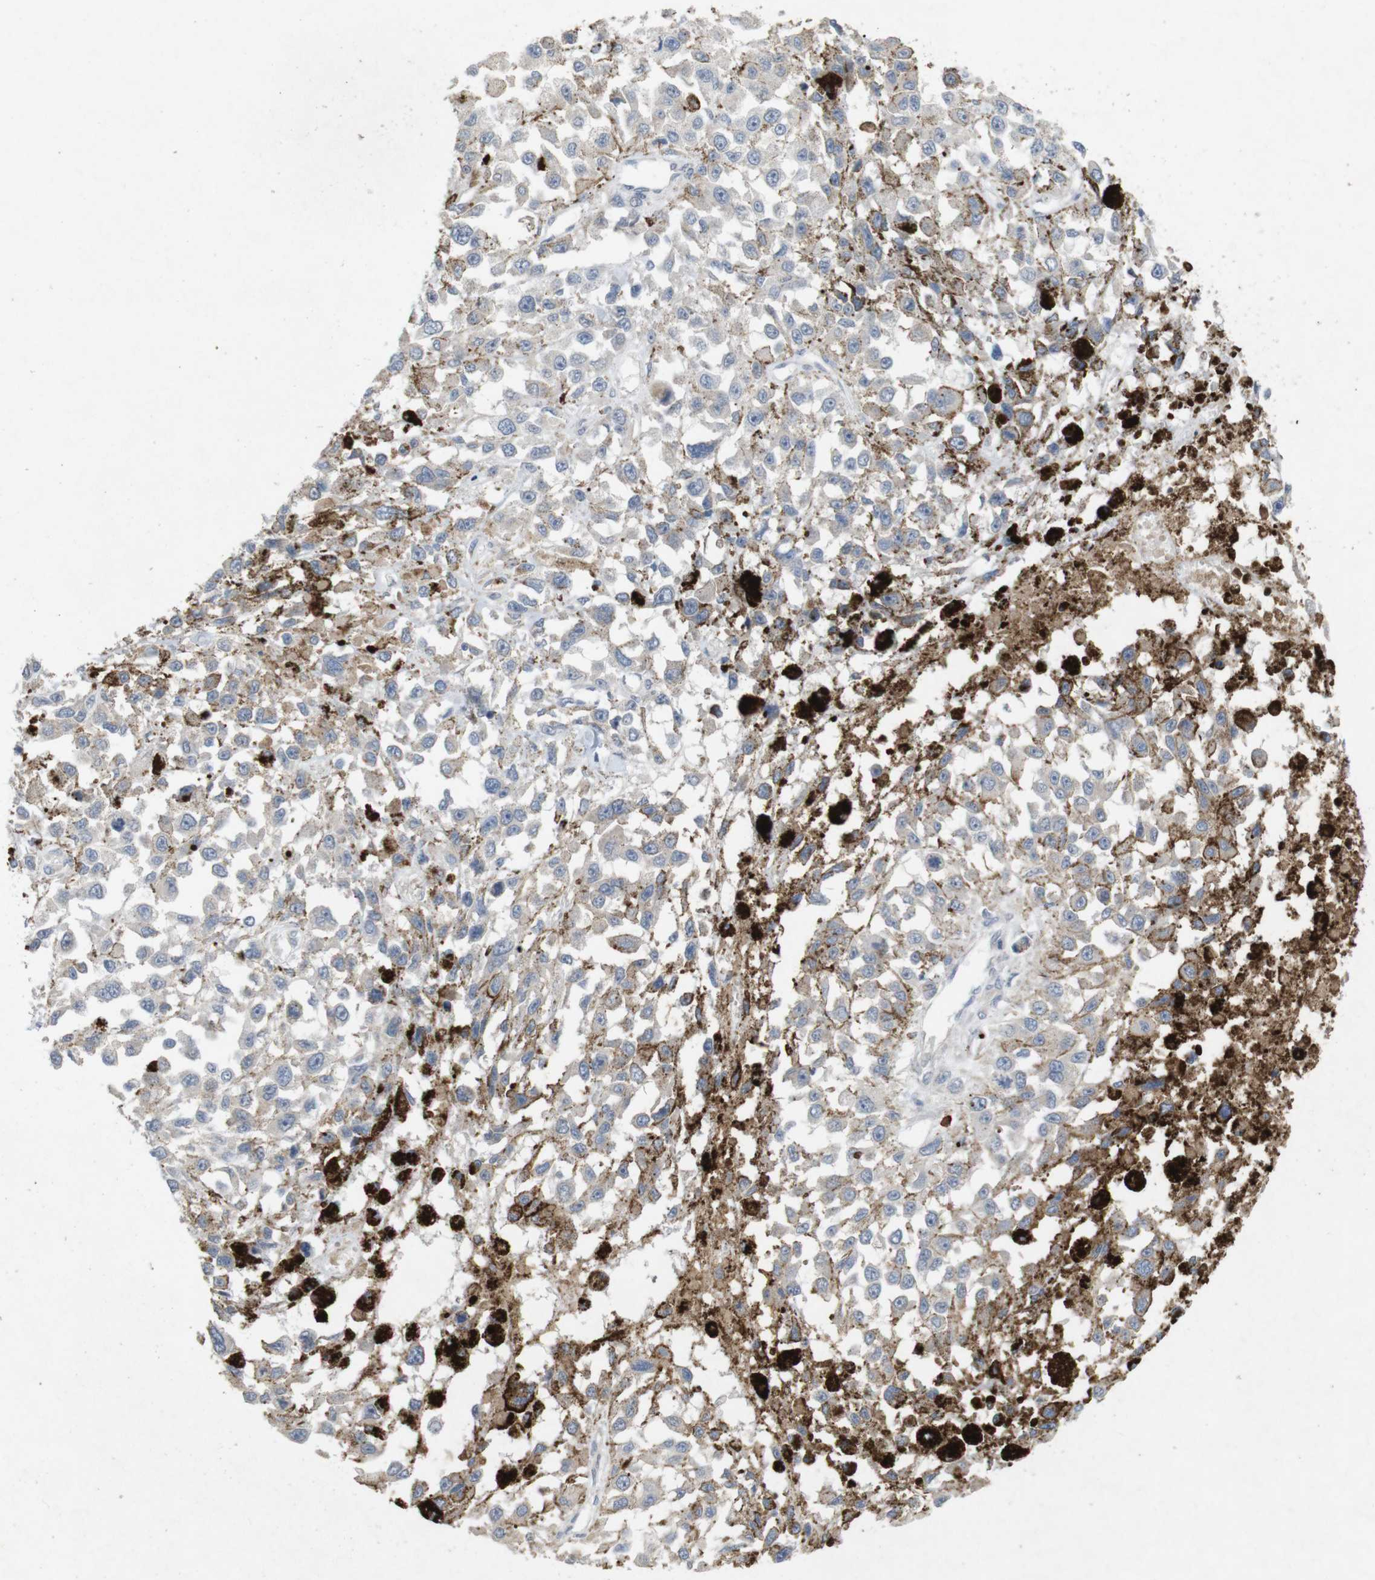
{"staining": {"intensity": "negative", "quantity": "none", "location": "none"}, "tissue": "melanoma", "cell_type": "Tumor cells", "image_type": "cancer", "snomed": [{"axis": "morphology", "description": "Malignant melanoma, Metastatic site"}, {"axis": "topography", "description": "Lymph node"}], "caption": "High power microscopy image of an IHC image of malignant melanoma (metastatic site), revealing no significant expression in tumor cells. (DAB IHC, high magnification).", "gene": "TSPAN14", "patient": {"sex": "male", "age": 59}}